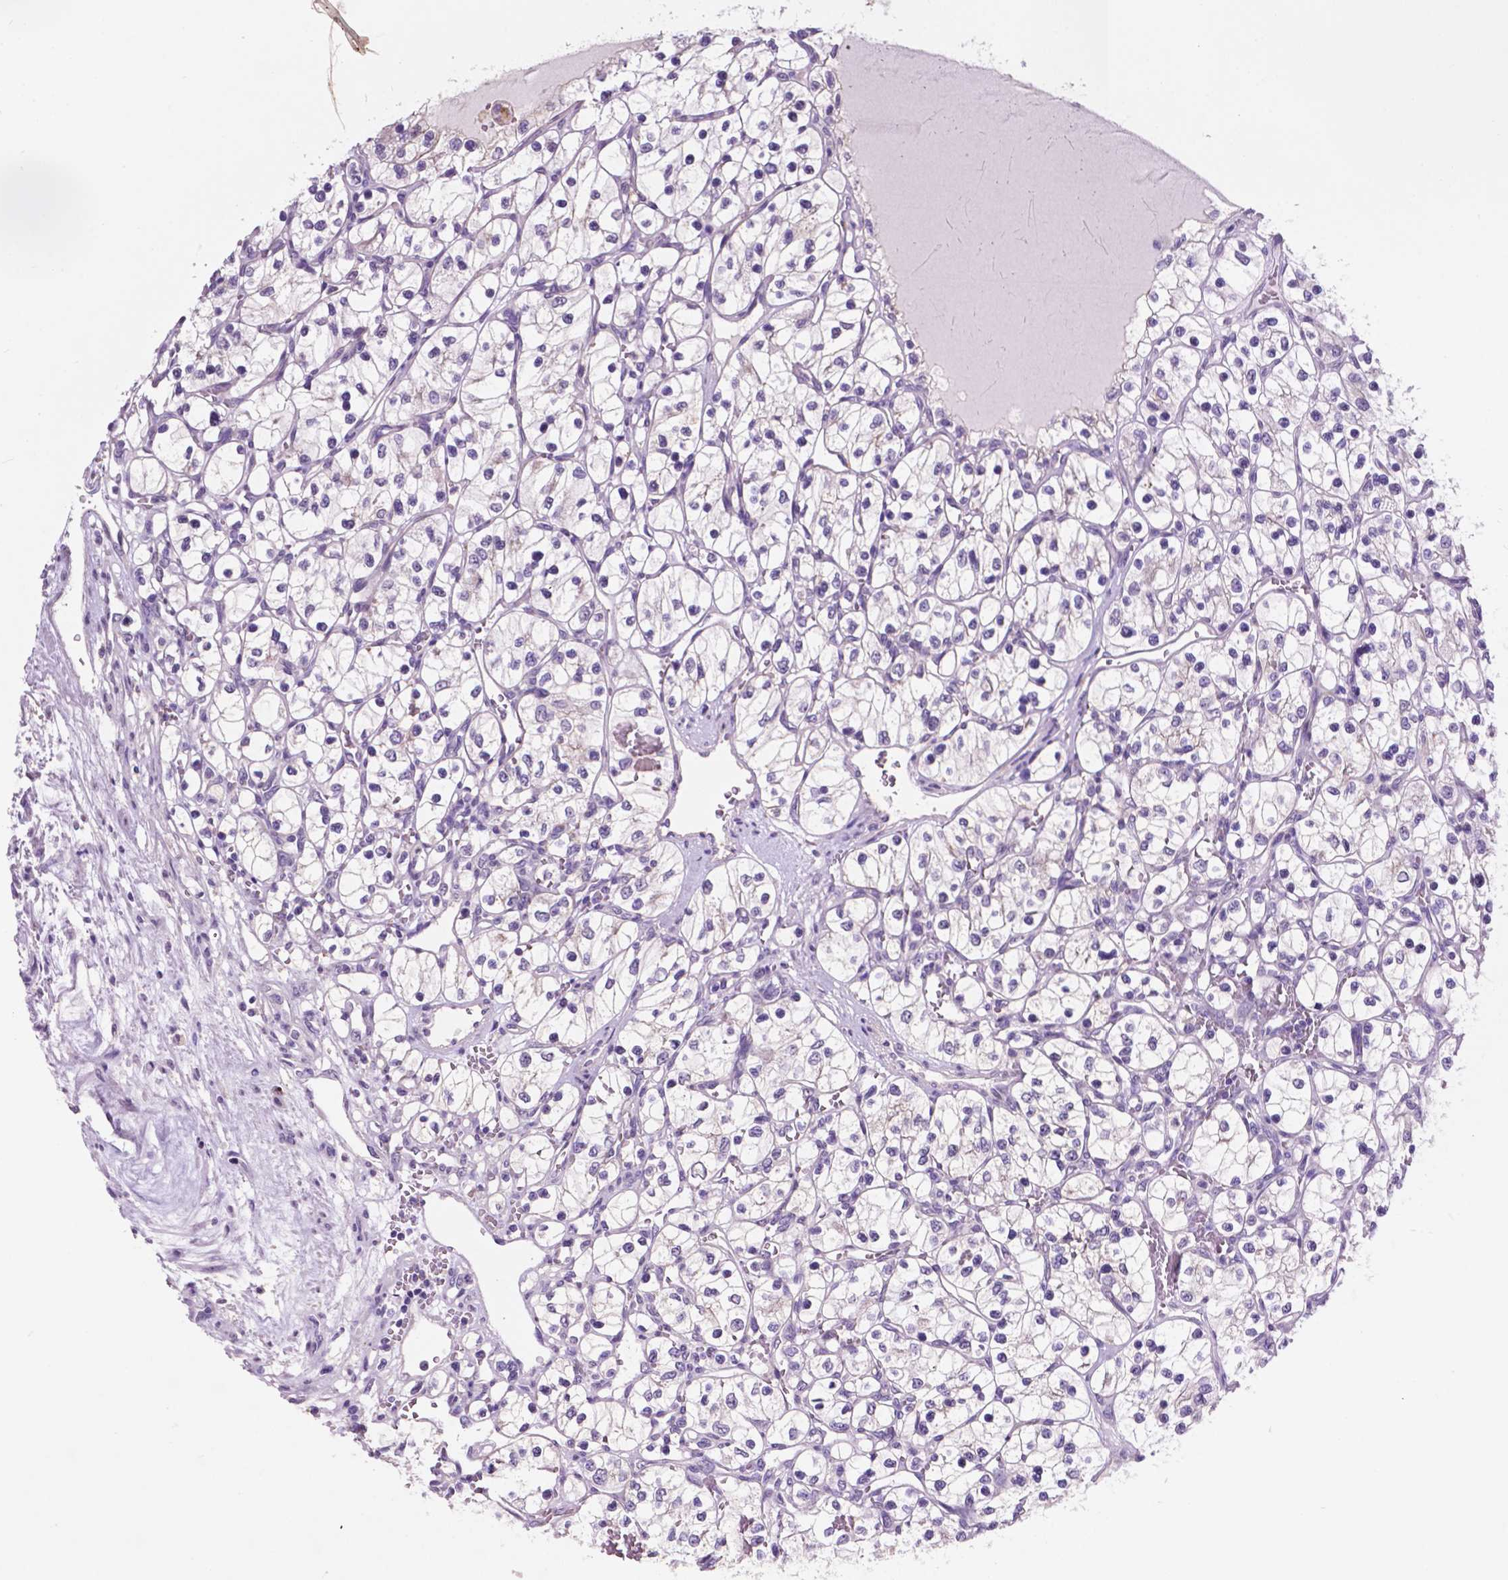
{"staining": {"intensity": "negative", "quantity": "none", "location": "none"}, "tissue": "renal cancer", "cell_type": "Tumor cells", "image_type": "cancer", "snomed": [{"axis": "morphology", "description": "Adenocarcinoma, NOS"}, {"axis": "topography", "description": "Kidney"}], "caption": "IHC histopathology image of neoplastic tissue: human renal cancer (adenocarcinoma) stained with DAB (3,3'-diaminobenzidine) demonstrates no significant protein expression in tumor cells. (DAB immunohistochemistry (IHC), high magnification).", "gene": "PLSCR1", "patient": {"sex": "female", "age": 69}}